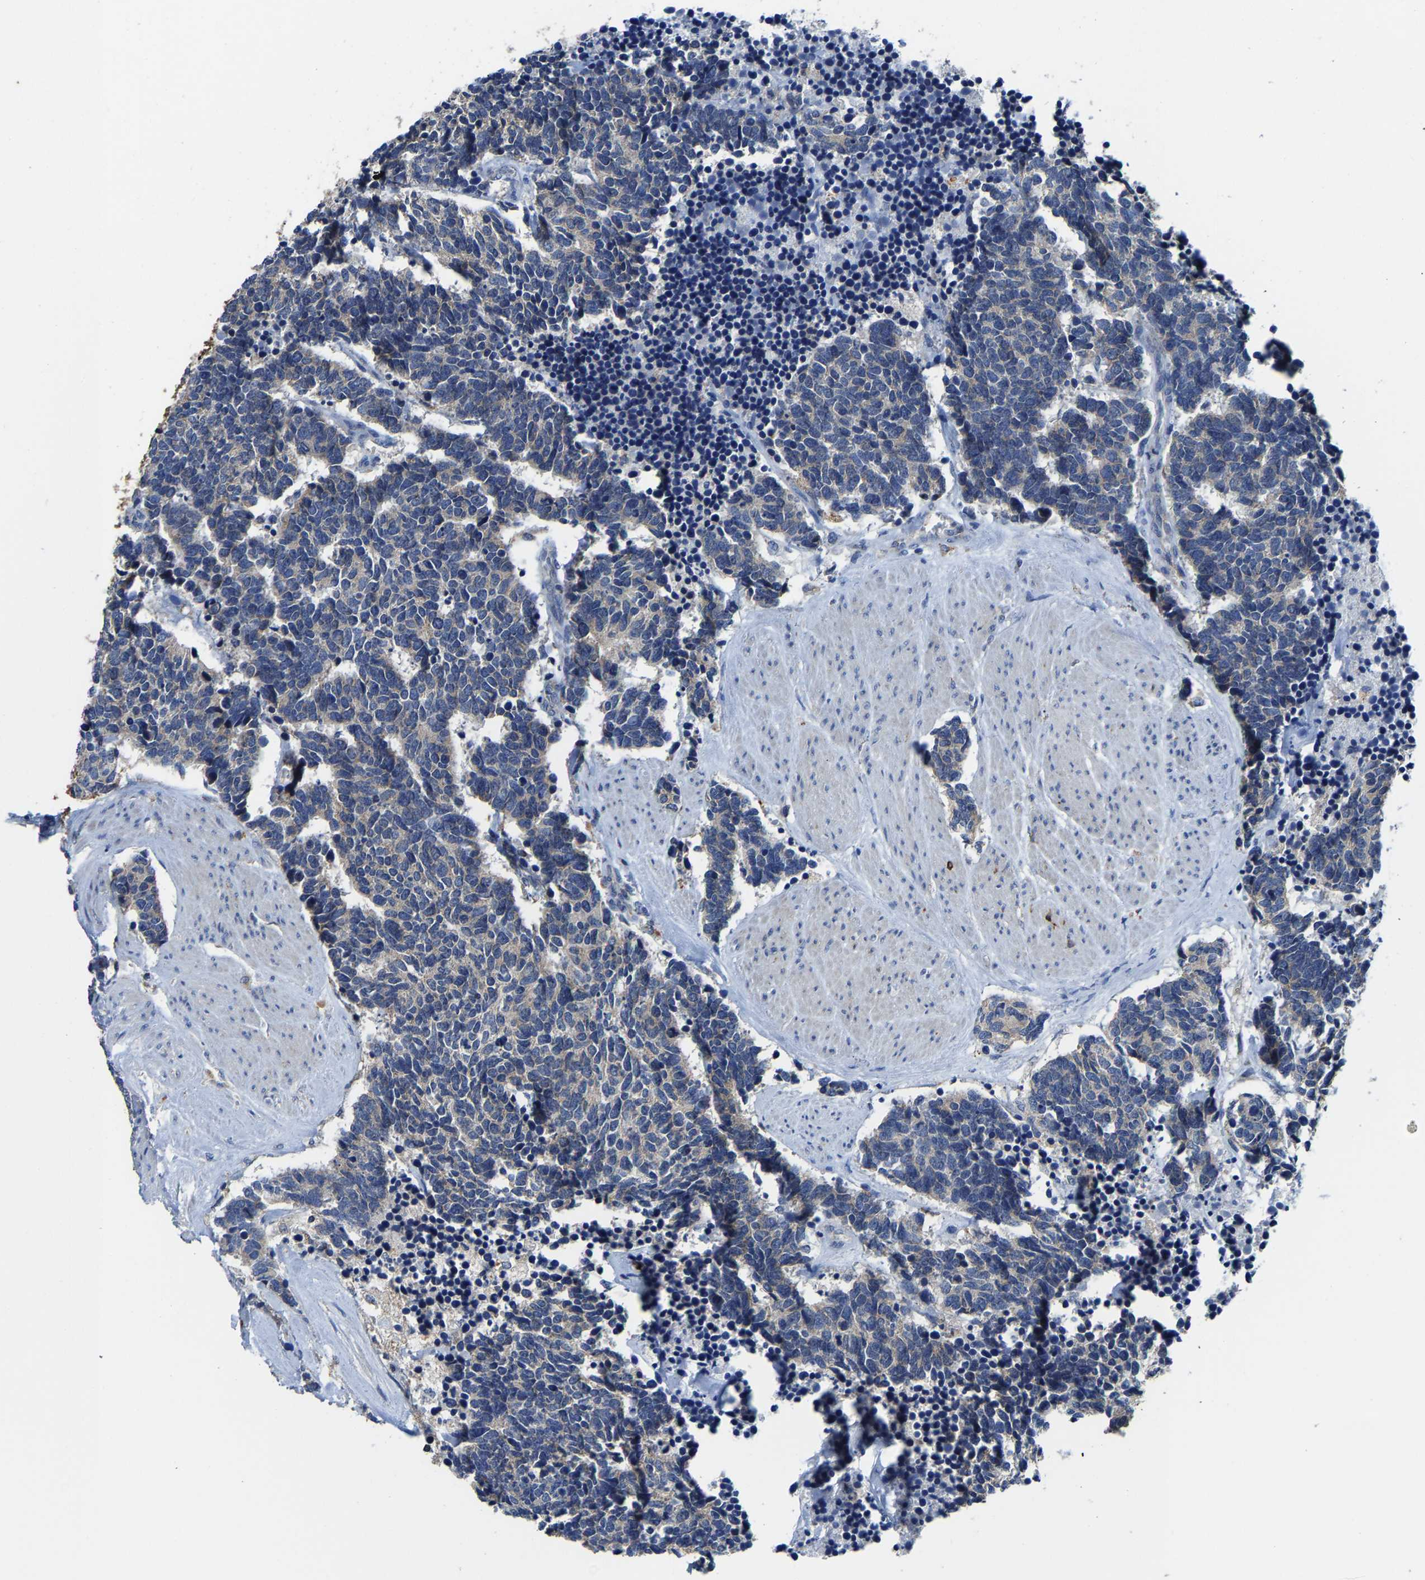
{"staining": {"intensity": "weak", "quantity": ">75%", "location": "cytoplasmic/membranous"}, "tissue": "carcinoid", "cell_type": "Tumor cells", "image_type": "cancer", "snomed": [{"axis": "morphology", "description": "Carcinoma, NOS"}, {"axis": "morphology", "description": "Carcinoid, malignant, NOS"}, {"axis": "topography", "description": "Urinary bladder"}], "caption": "Carcinoma stained for a protein demonstrates weak cytoplasmic/membranous positivity in tumor cells.", "gene": "AGK", "patient": {"sex": "male", "age": 57}}